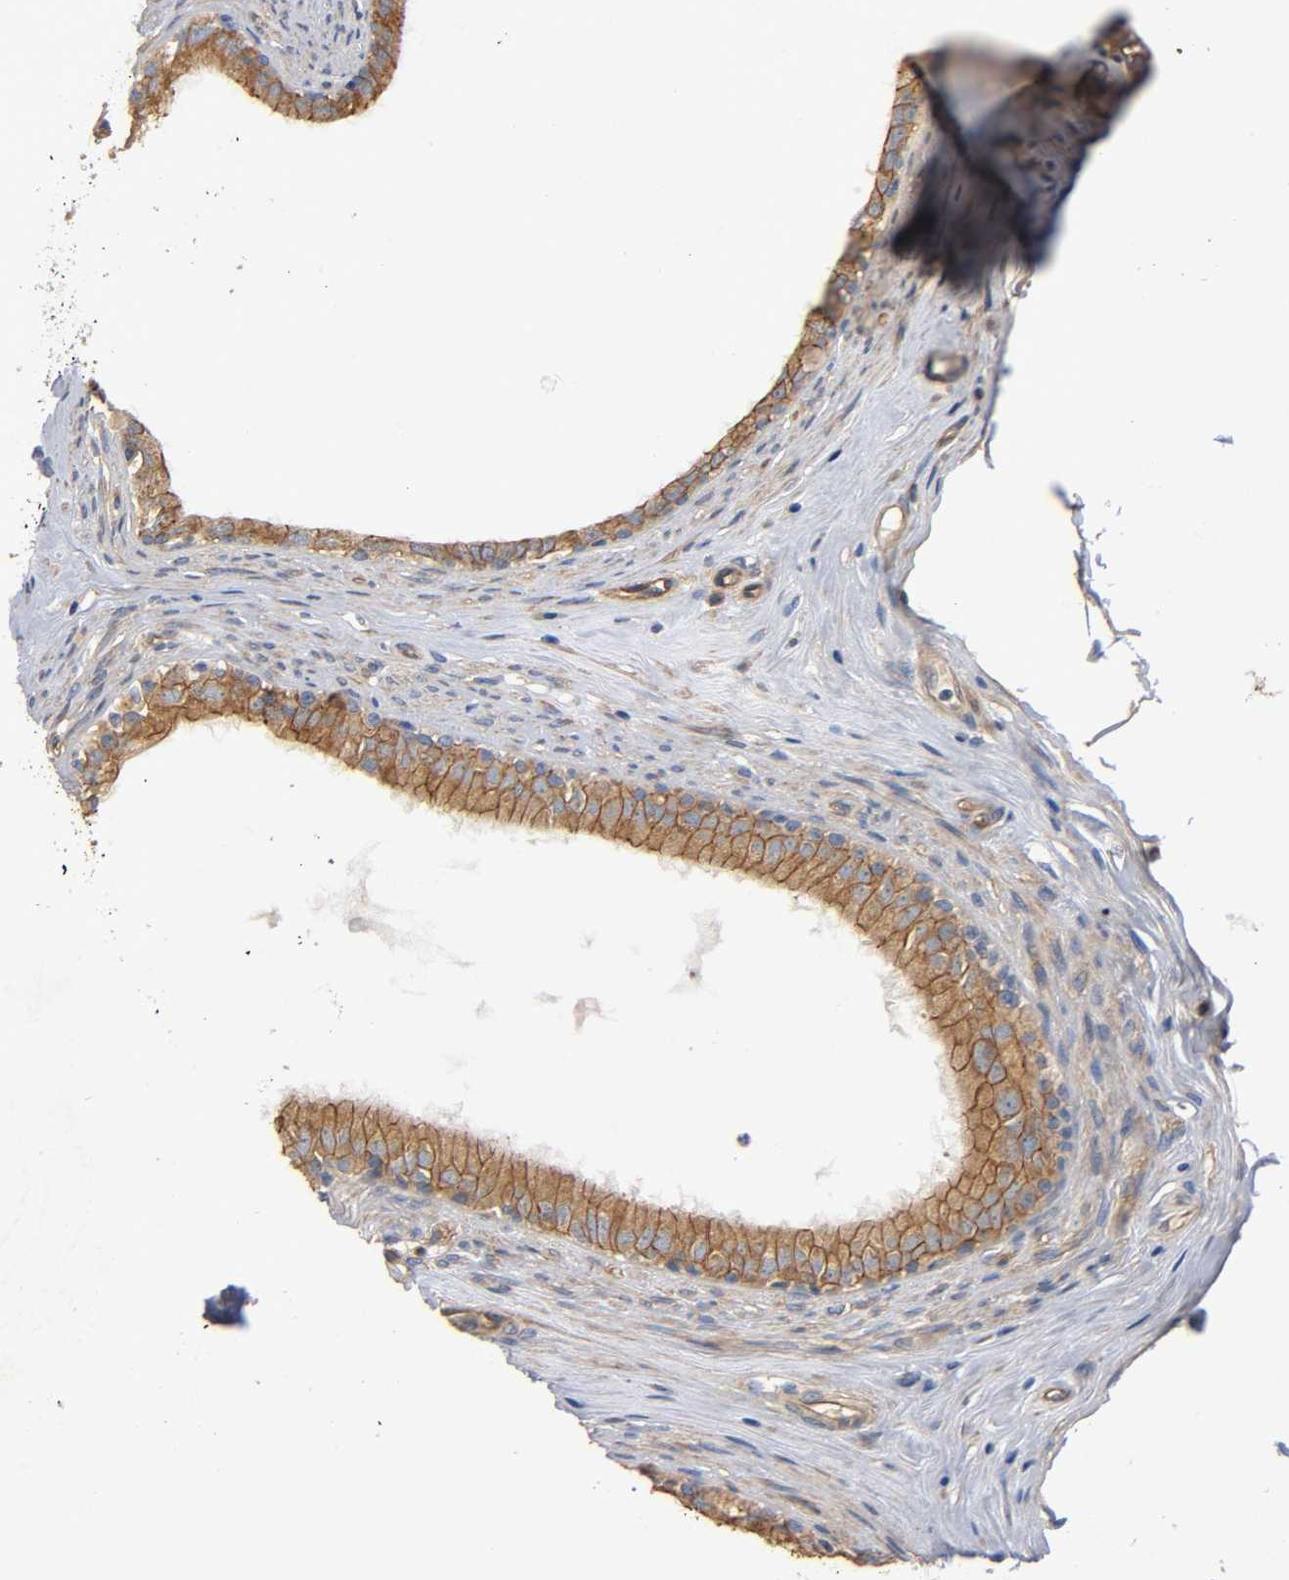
{"staining": {"intensity": "moderate", "quantity": ">75%", "location": "cytoplasmic/membranous"}, "tissue": "epididymis", "cell_type": "Glandular cells", "image_type": "normal", "snomed": [{"axis": "morphology", "description": "Normal tissue, NOS"}, {"axis": "morphology", "description": "Inflammation, NOS"}, {"axis": "topography", "description": "Epididymis"}], "caption": "Immunohistochemistry of unremarkable epididymis shows medium levels of moderate cytoplasmic/membranous staining in approximately >75% of glandular cells. (brown staining indicates protein expression, while blue staining denotes nuclei).", "gene": "MARS1", "patient": {"sex": "male", "age": 84}}